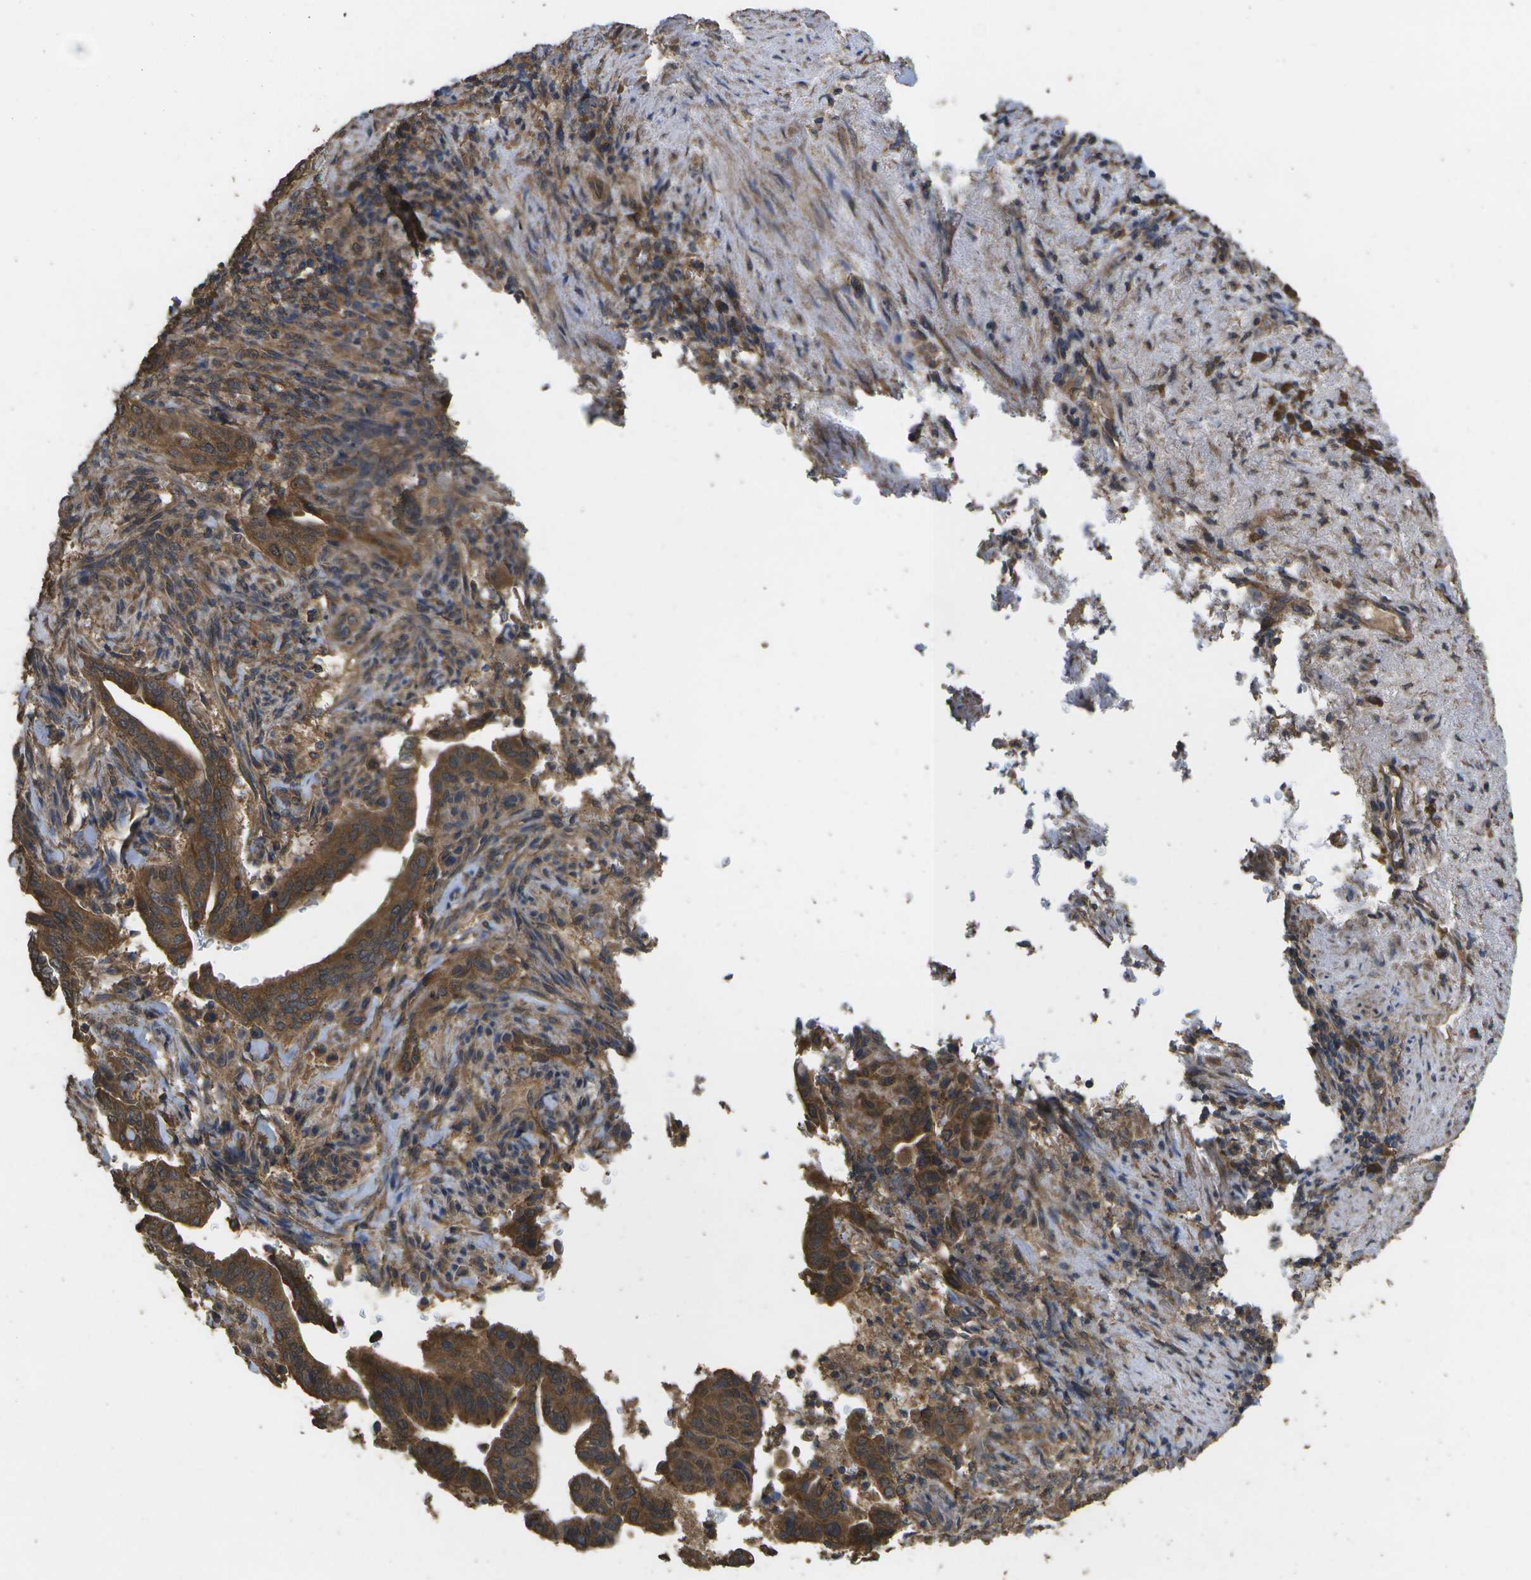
{"staining": {"intensity": "strong", "quantity": ">75%", "location": "cytoplasmic/membranous"}, "tissue": "liver cancer", "cell_type": "Tumor cells", "image_type": "cancer", "snomed": [{"axis": "morphology", "description": "Cholangiocarcinoma"}, {"axis": "topography", "description": "Liver"}], "caption": "Immunohistochemistry histopathology image of neoplastic tissue: liver cancer (cholangiocarcinoma) stained using immunohistochemistry exhibits high levels of strong protein expression localized specifically in the cytoplasmic/membranous of tumor cells, appearing as a cytoplasmic/membranous brown color.", "gene": "SACS", "patient": {"sex": "female", "age": 67}}